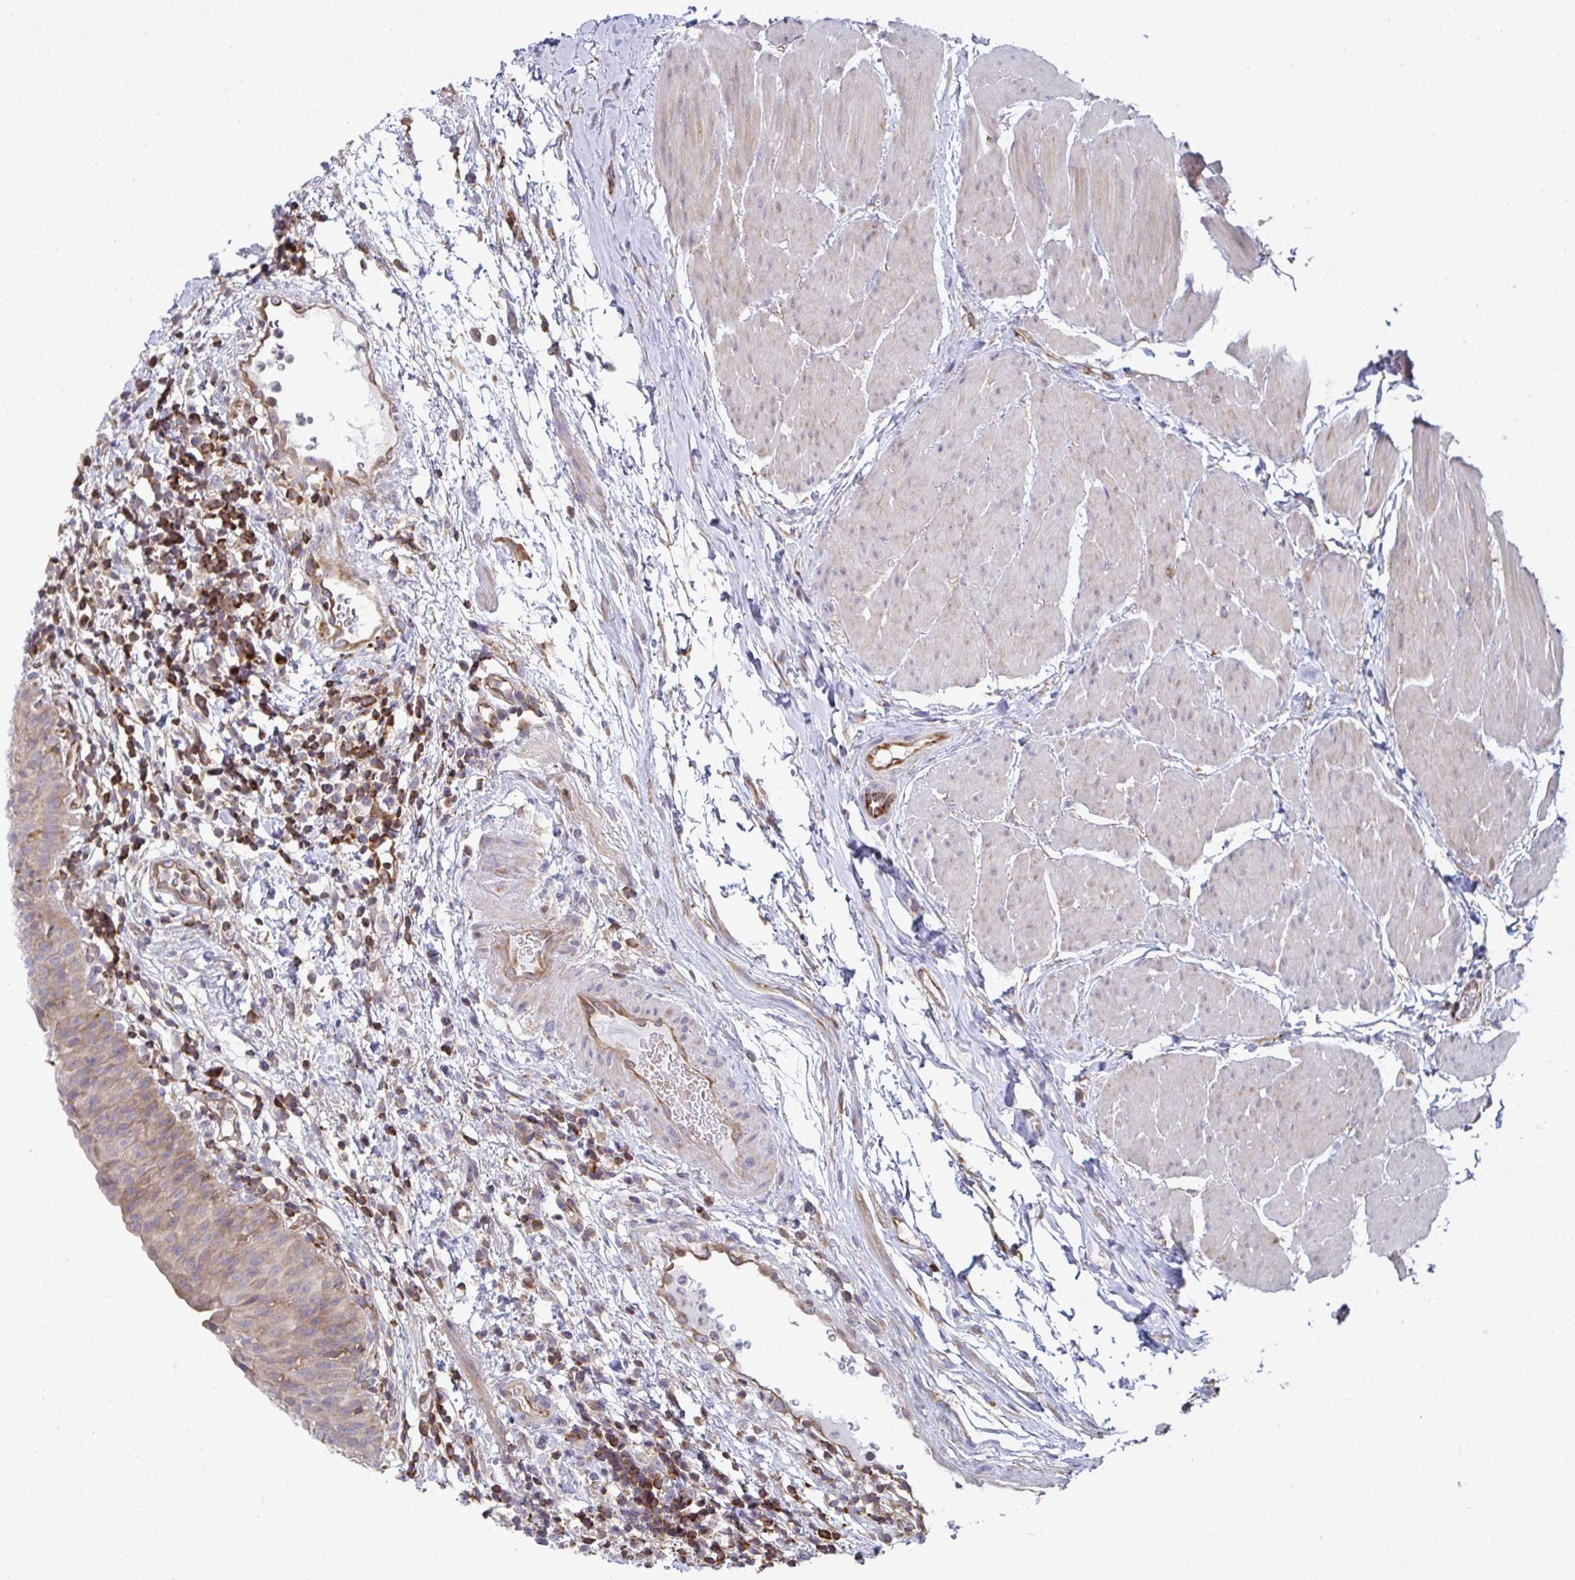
{"staining": {"intensity": "moderate", "quantity": "25%-75%", "location": "cytoplasmic/membranous"}, "tissue": "urinary bladder", "cell_type": "Urothelial cells", "image_type": "normal", "snomed": [{"axis": "morphology", "description": "Normal tissue, NOS"}, {"axis": "morphology", "description": "Inflammation, NOS"}, {"axis": "topography", "description": "Urinary bladder"}], "caption": "Immunohistochemical staining of normal urinary bladder exhibits medium levels of moderate cytoplasmic/membranous expression in about 25%-75% of urothelial cells. (brown staining indicates protein expression, while blue staining denotes nuclei).", "gene": "WNK1", "patient": {"sex": "male", "age": 57}}